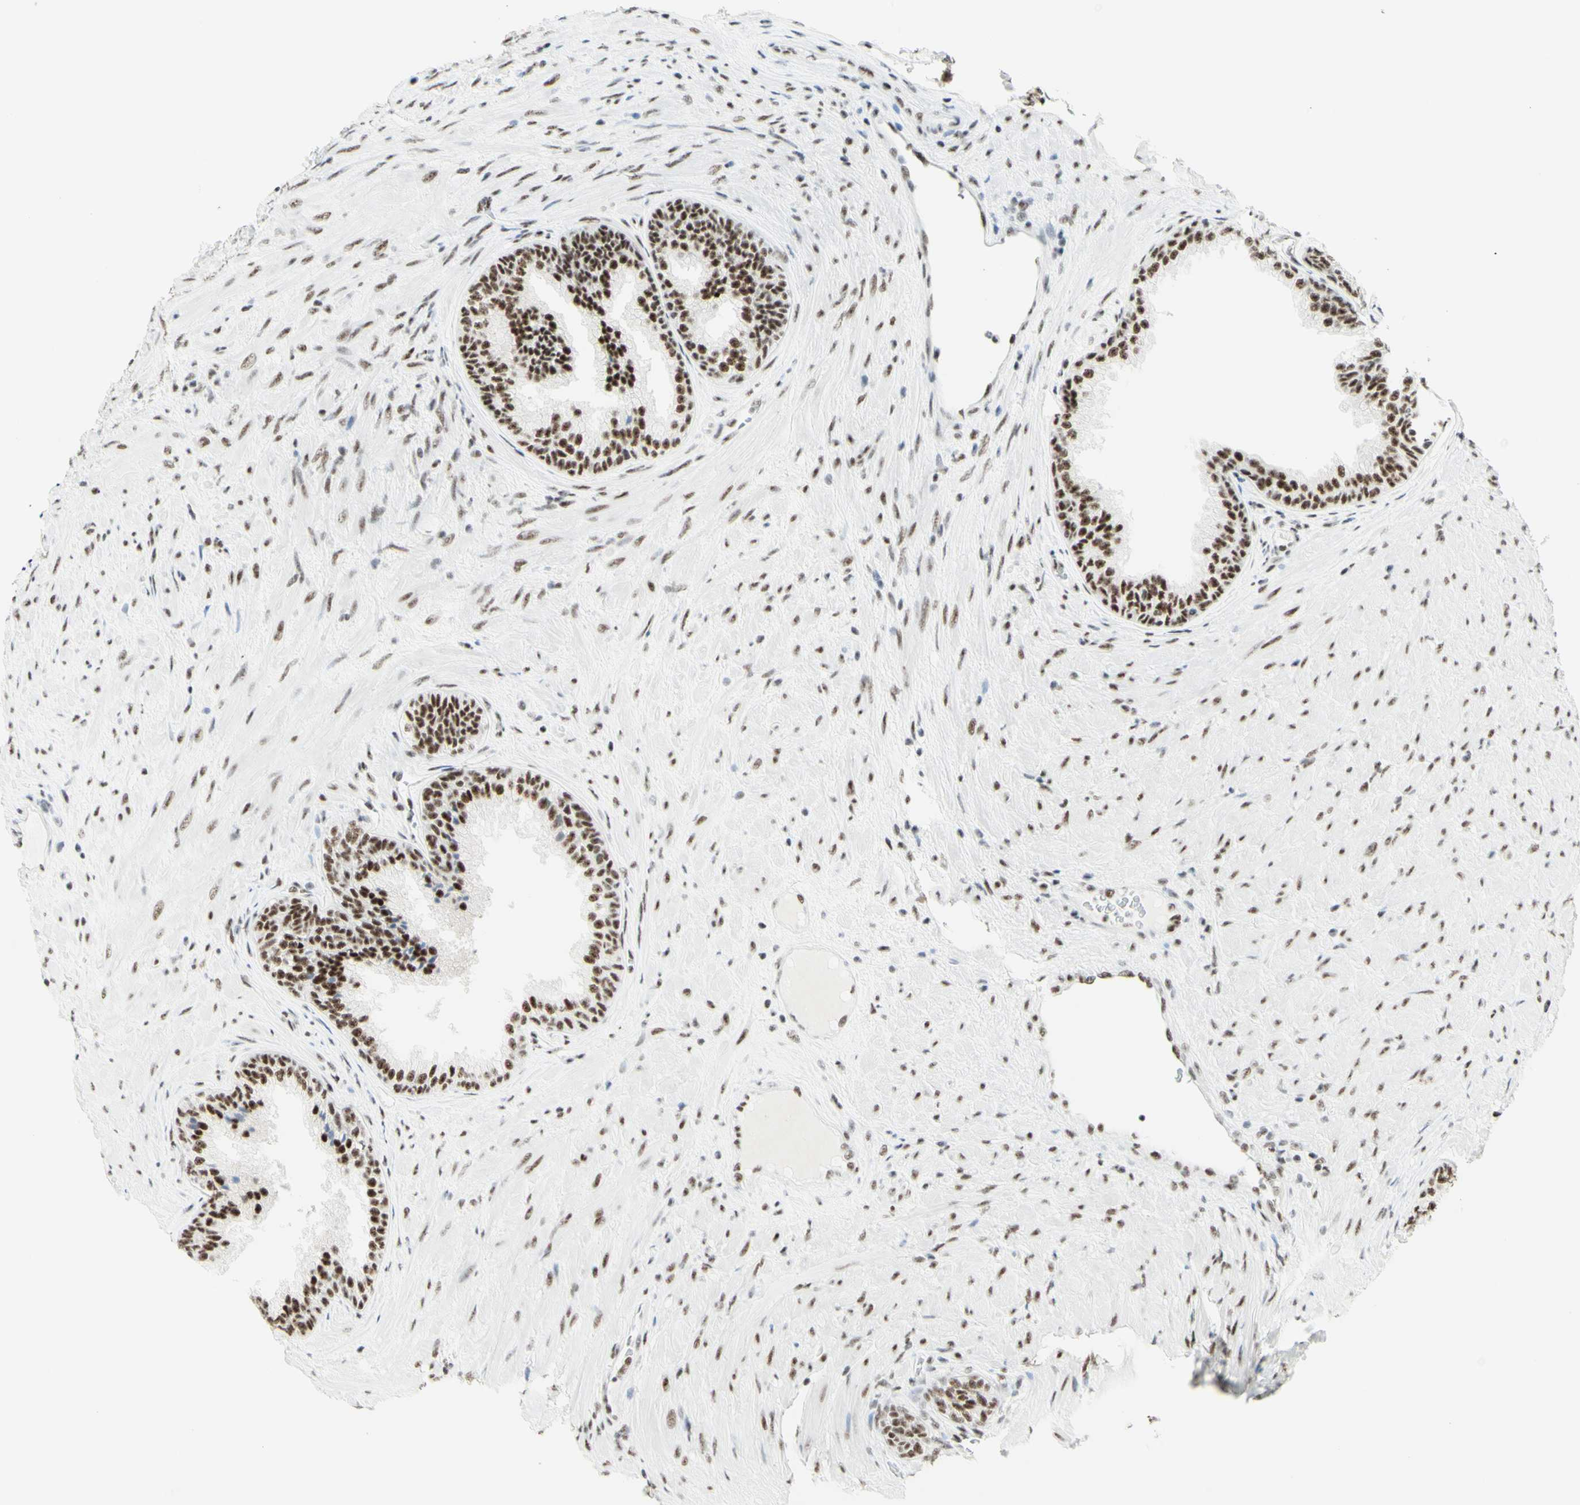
{"staining": {"intensity": "moderate", "quantity": ">75%", "location": "nuclear"}, "tissue": "prostate", "cell_type": "Glandular cells", "image_type": "normal", "snomed": [{"axis": "morphology", "description": "Normal tissue, NOS"}, {"axis": "topography", "description": "Prostate"}], "caption": "Immunohistochemistry of normal prostate shows medium levels of moderate nuclear positivity in approximately >75% of glandular cells.", "gene": "WTAP", "patient": {"sex": "male", "age": 76}}